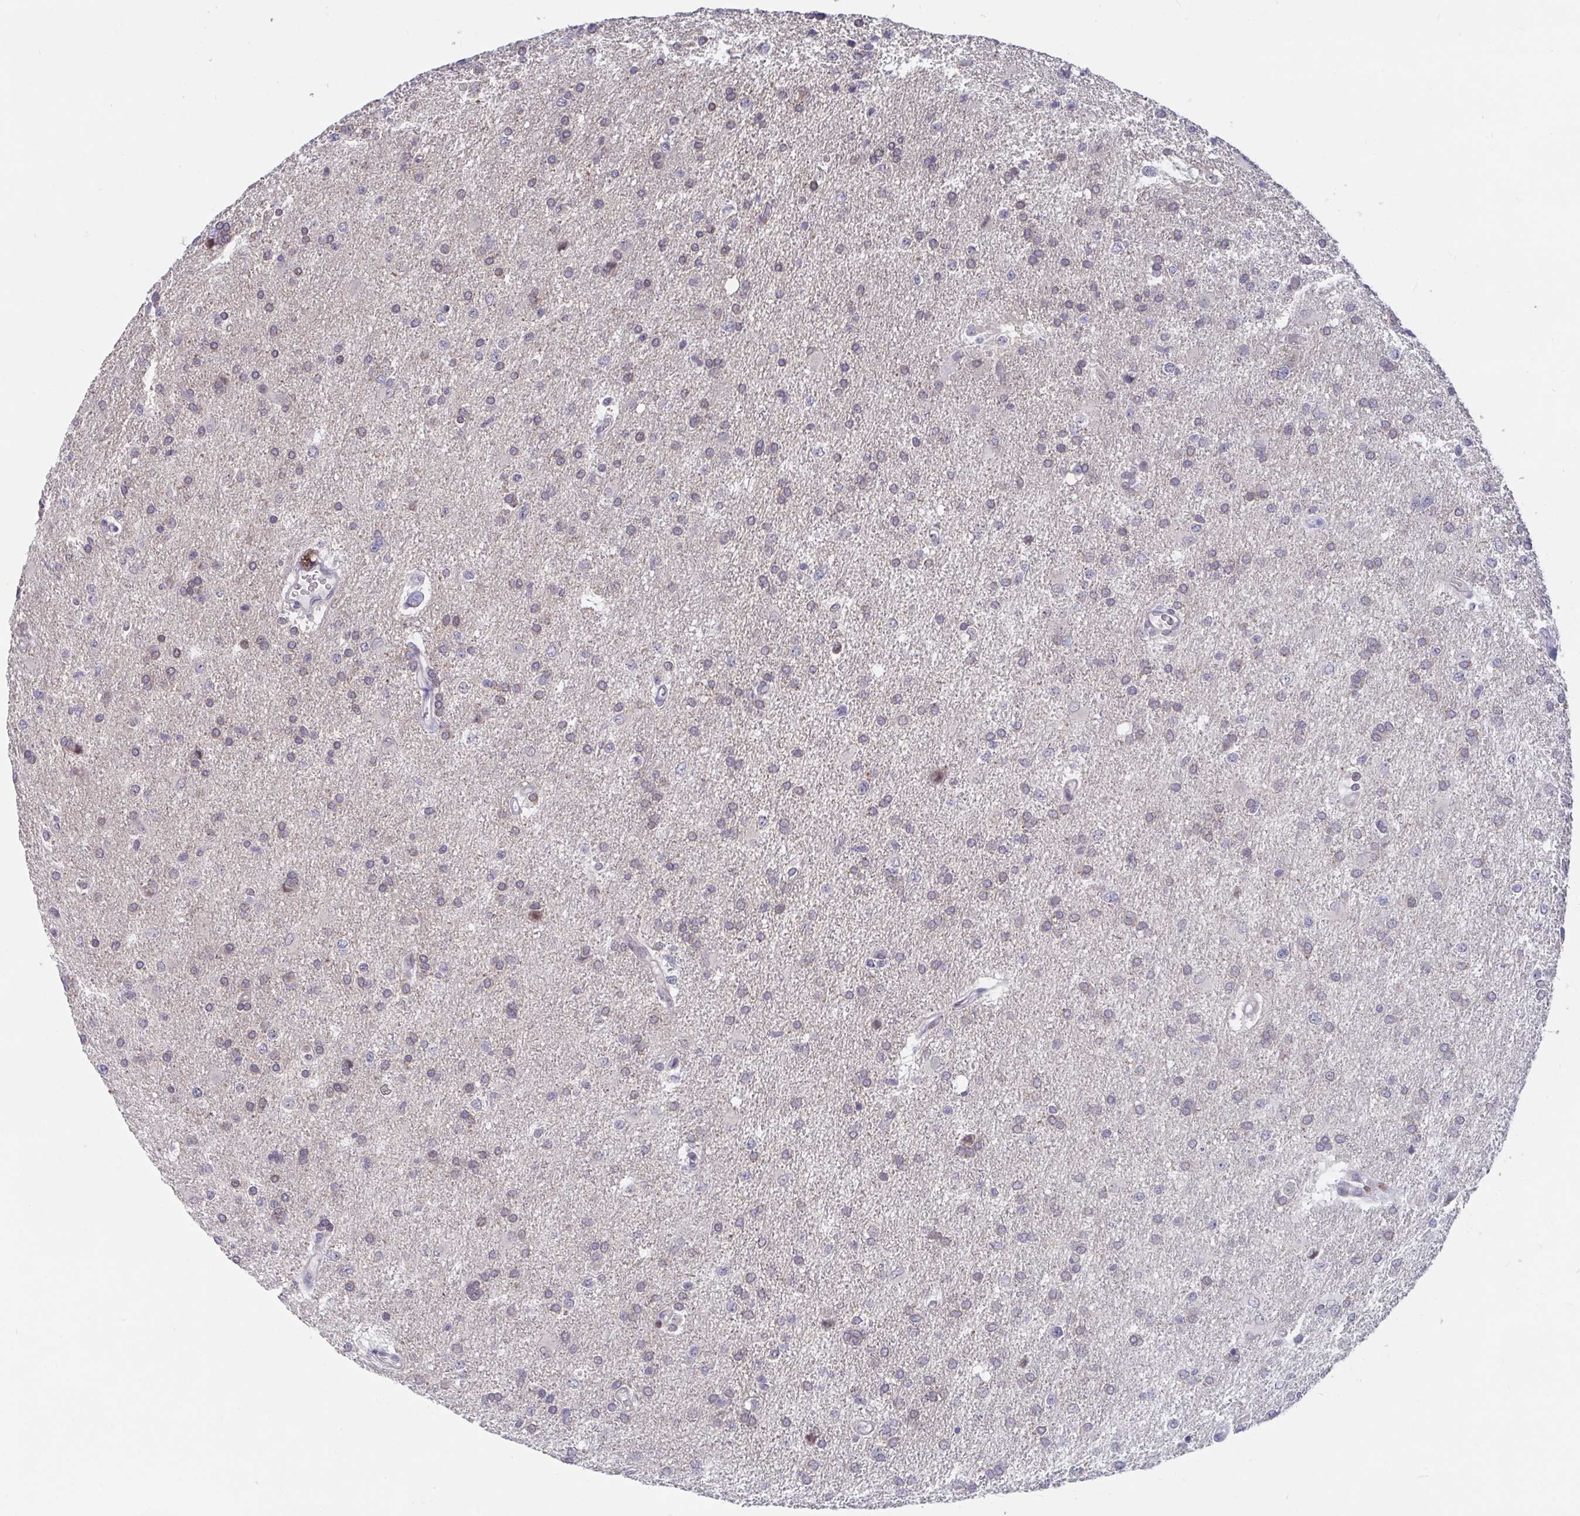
{"staining": {"intensity": "negative", "quantity": "none", "location": "none"}, "tissue": "glioma", "cell_type": "Tumor cells", "image_type": "cancer", "snomed": [{"axis": "morphology", "description": "Glioma, malignant, High grade"}, {"axis": "topography", "description": "Brain"}], "caption": "An immunohistochemistry (IHC) micrograph of glioma is shown. There is no staining in tumor cells of glioma.", "gene": "FAM156B", "patient": {"sex": "male", "age": 68}}